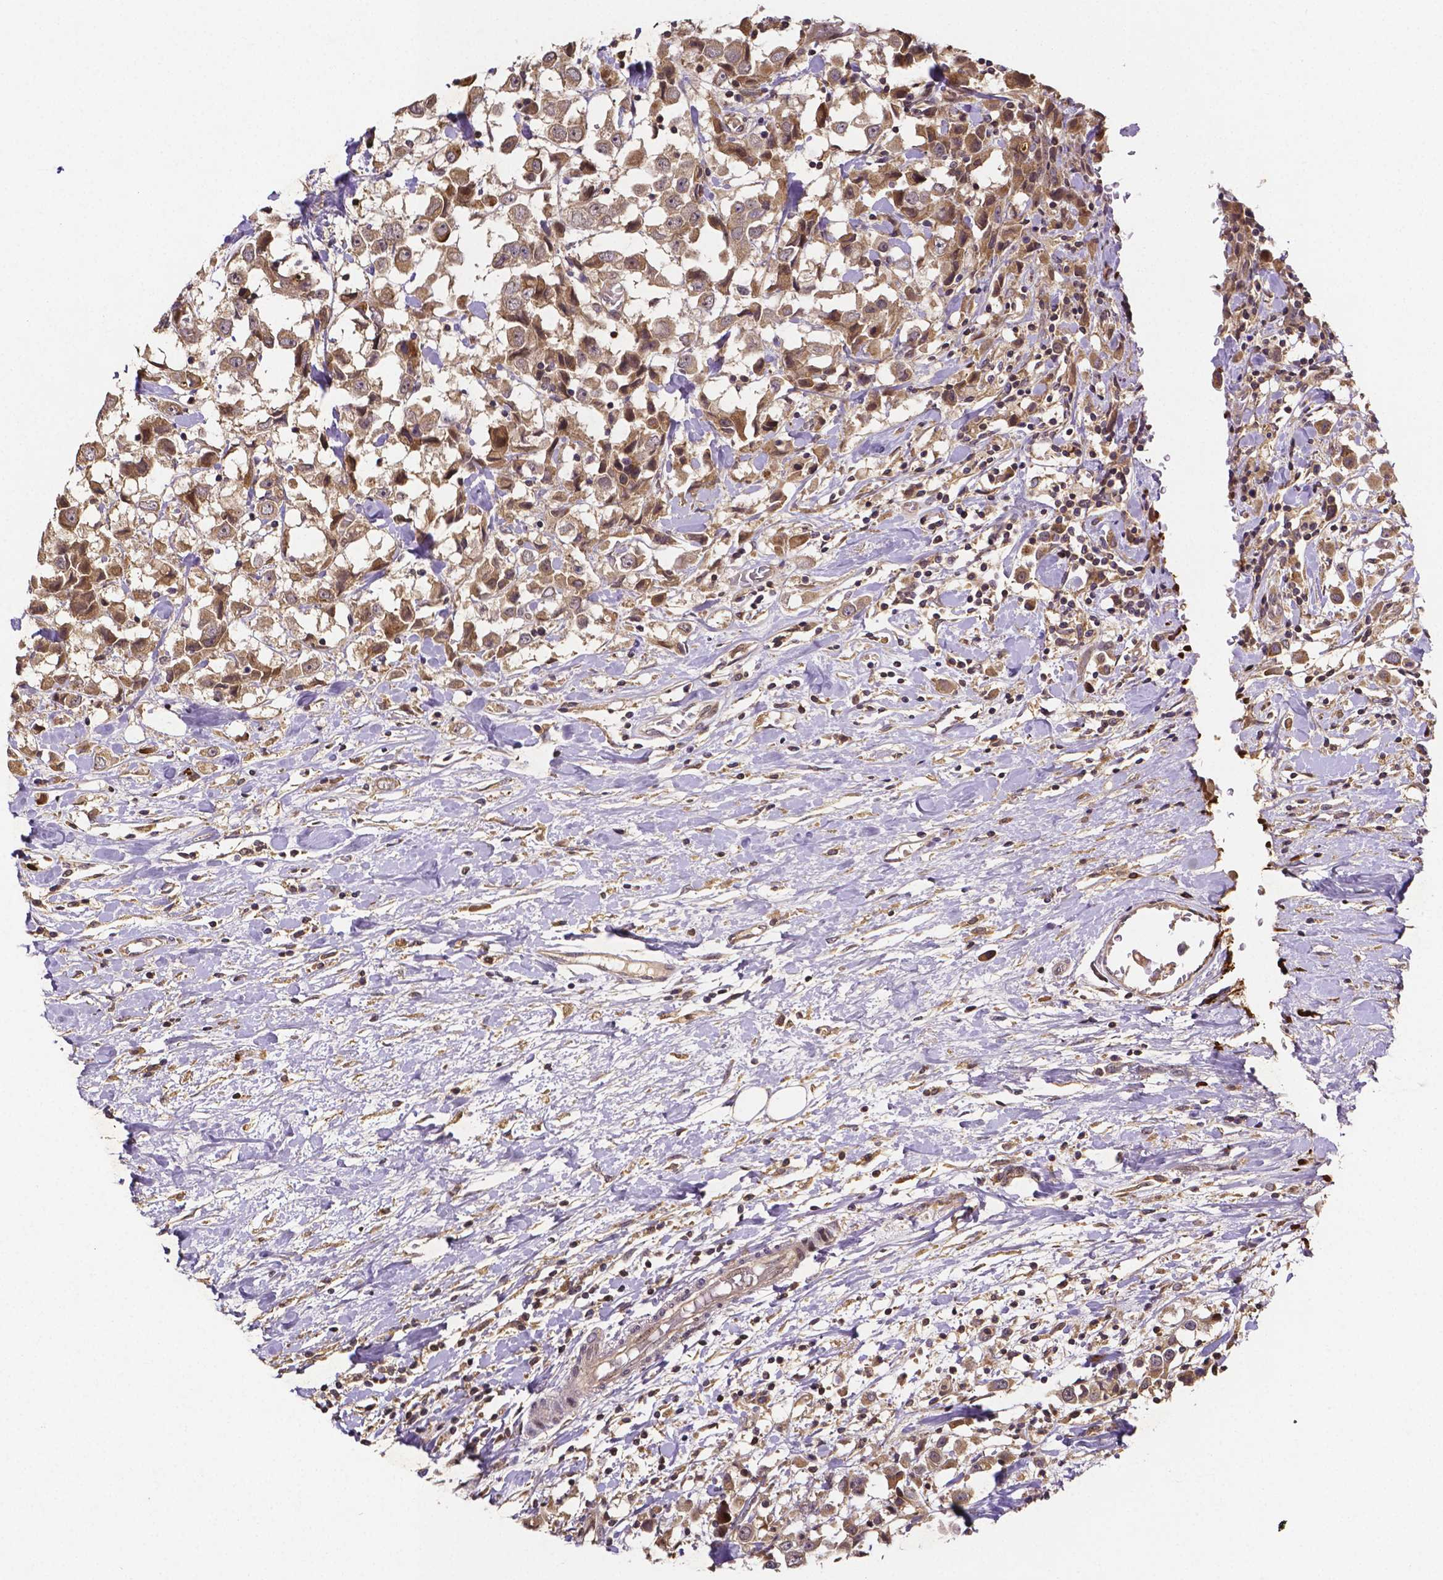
{"staining": {"intensity": "moderate", "quantity": ">75%", "location": "cytoplasmic/membranous"}, "tissue": "breast cancer", "cell_type": "Tumor cells", "image_type": "cancer", "snomed": [{"axis": "morphology", "description": "Duct carcinoma"}, {"axis": "topography", "description": "Breast"}], "caption": "Intraductal carcinoma (breast) stained with a protein marker reveals moderate staining in tumor cells.", "gene": "RNF123", "patient": {"sex": "female", "age": 61}}